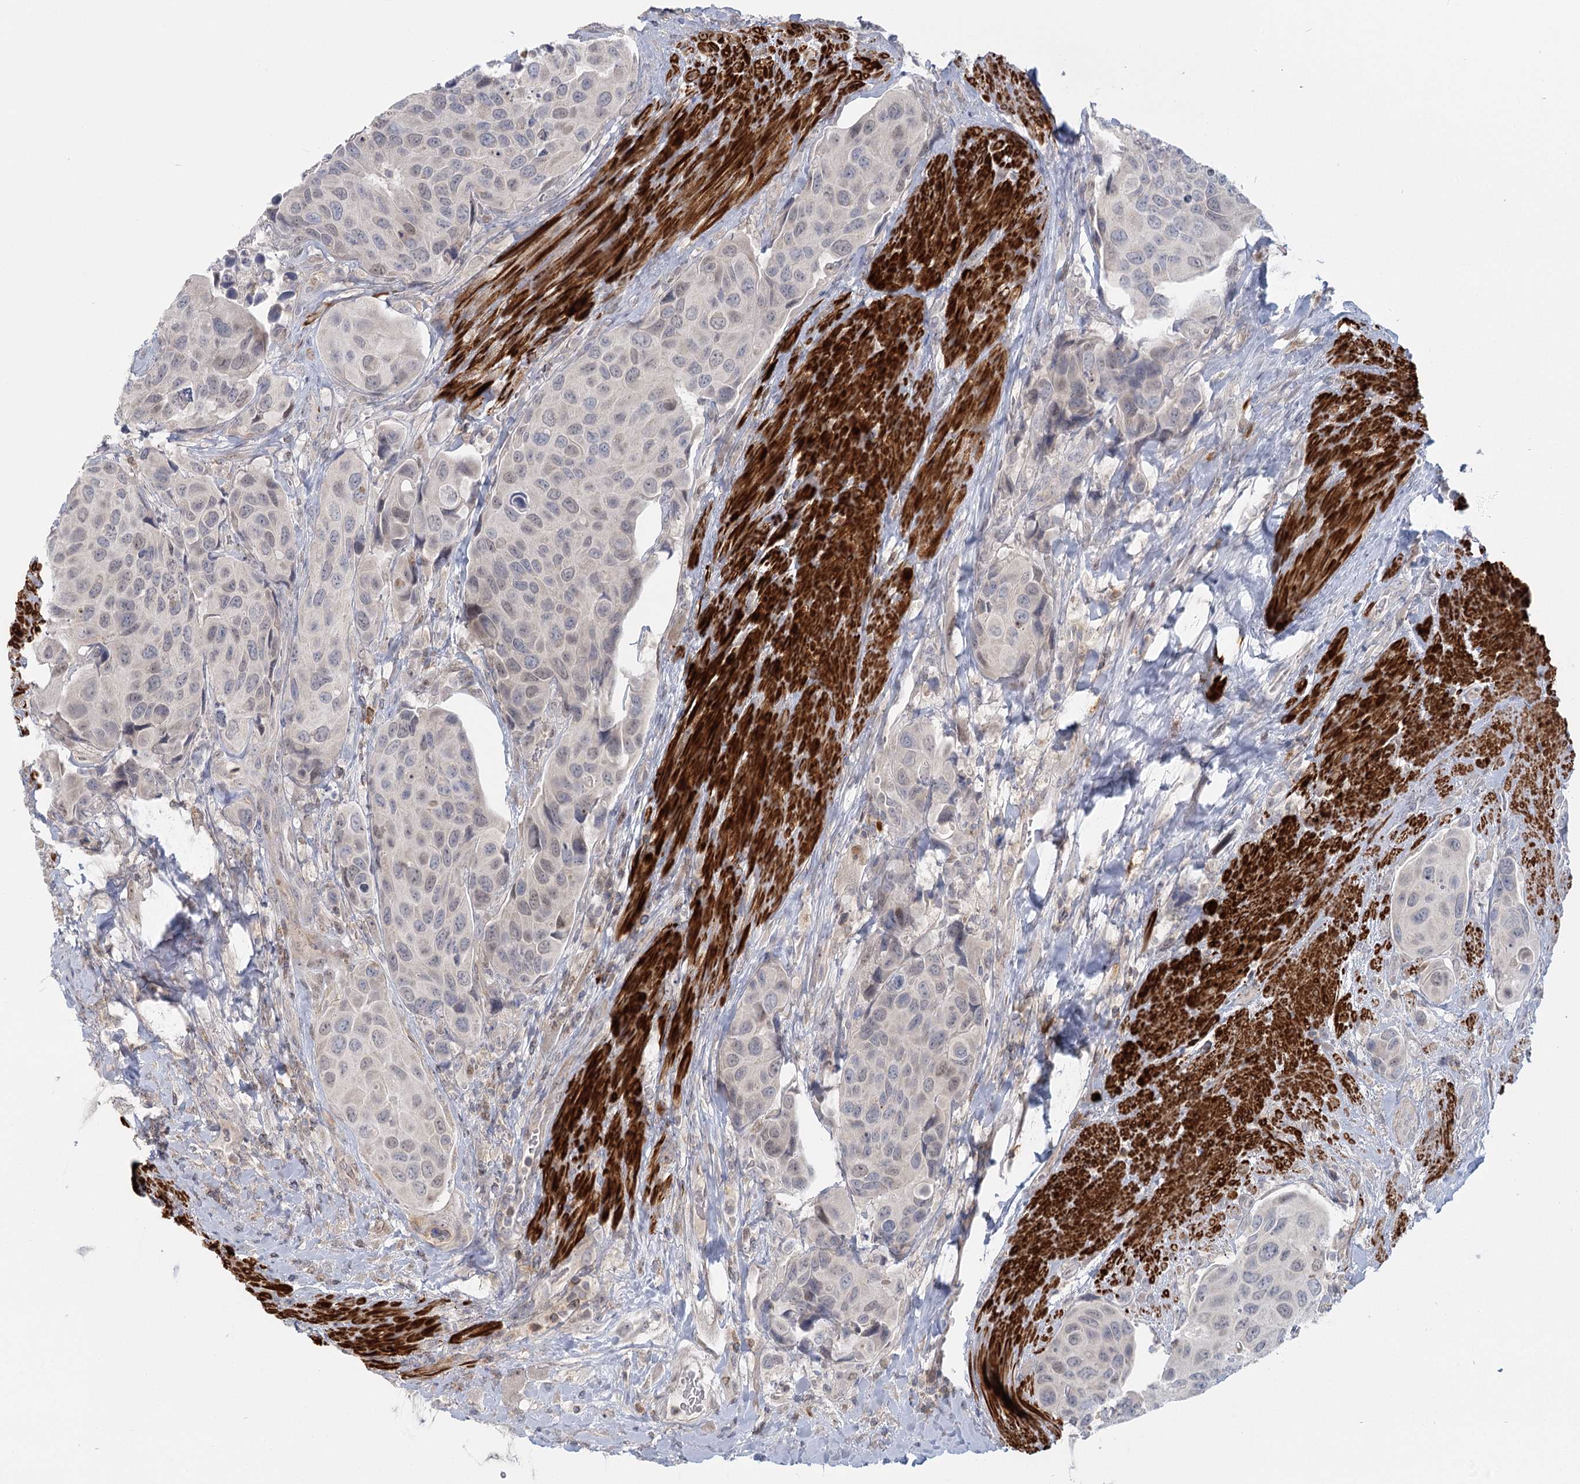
{"staining": {"intensity": "weak", "quantity": "<25%", "location": "nuclear"}, "tissue": "urothelial cancer", "cell_type": "Tumor cells", "image_type": "cancer", "snomed": [{"axis": "morphology", "description": "Urothelial carcinoma, High grade"}, {"axis": "topography", "description": "Urinary bladder"}], "caption": "A high-resolution image shows immunohistochemistry staining of urothelial cancer, which reveals no significant positivity in tumor cells.", "gene": "USP11", "patient": {"sex": "male", "age": 74}}